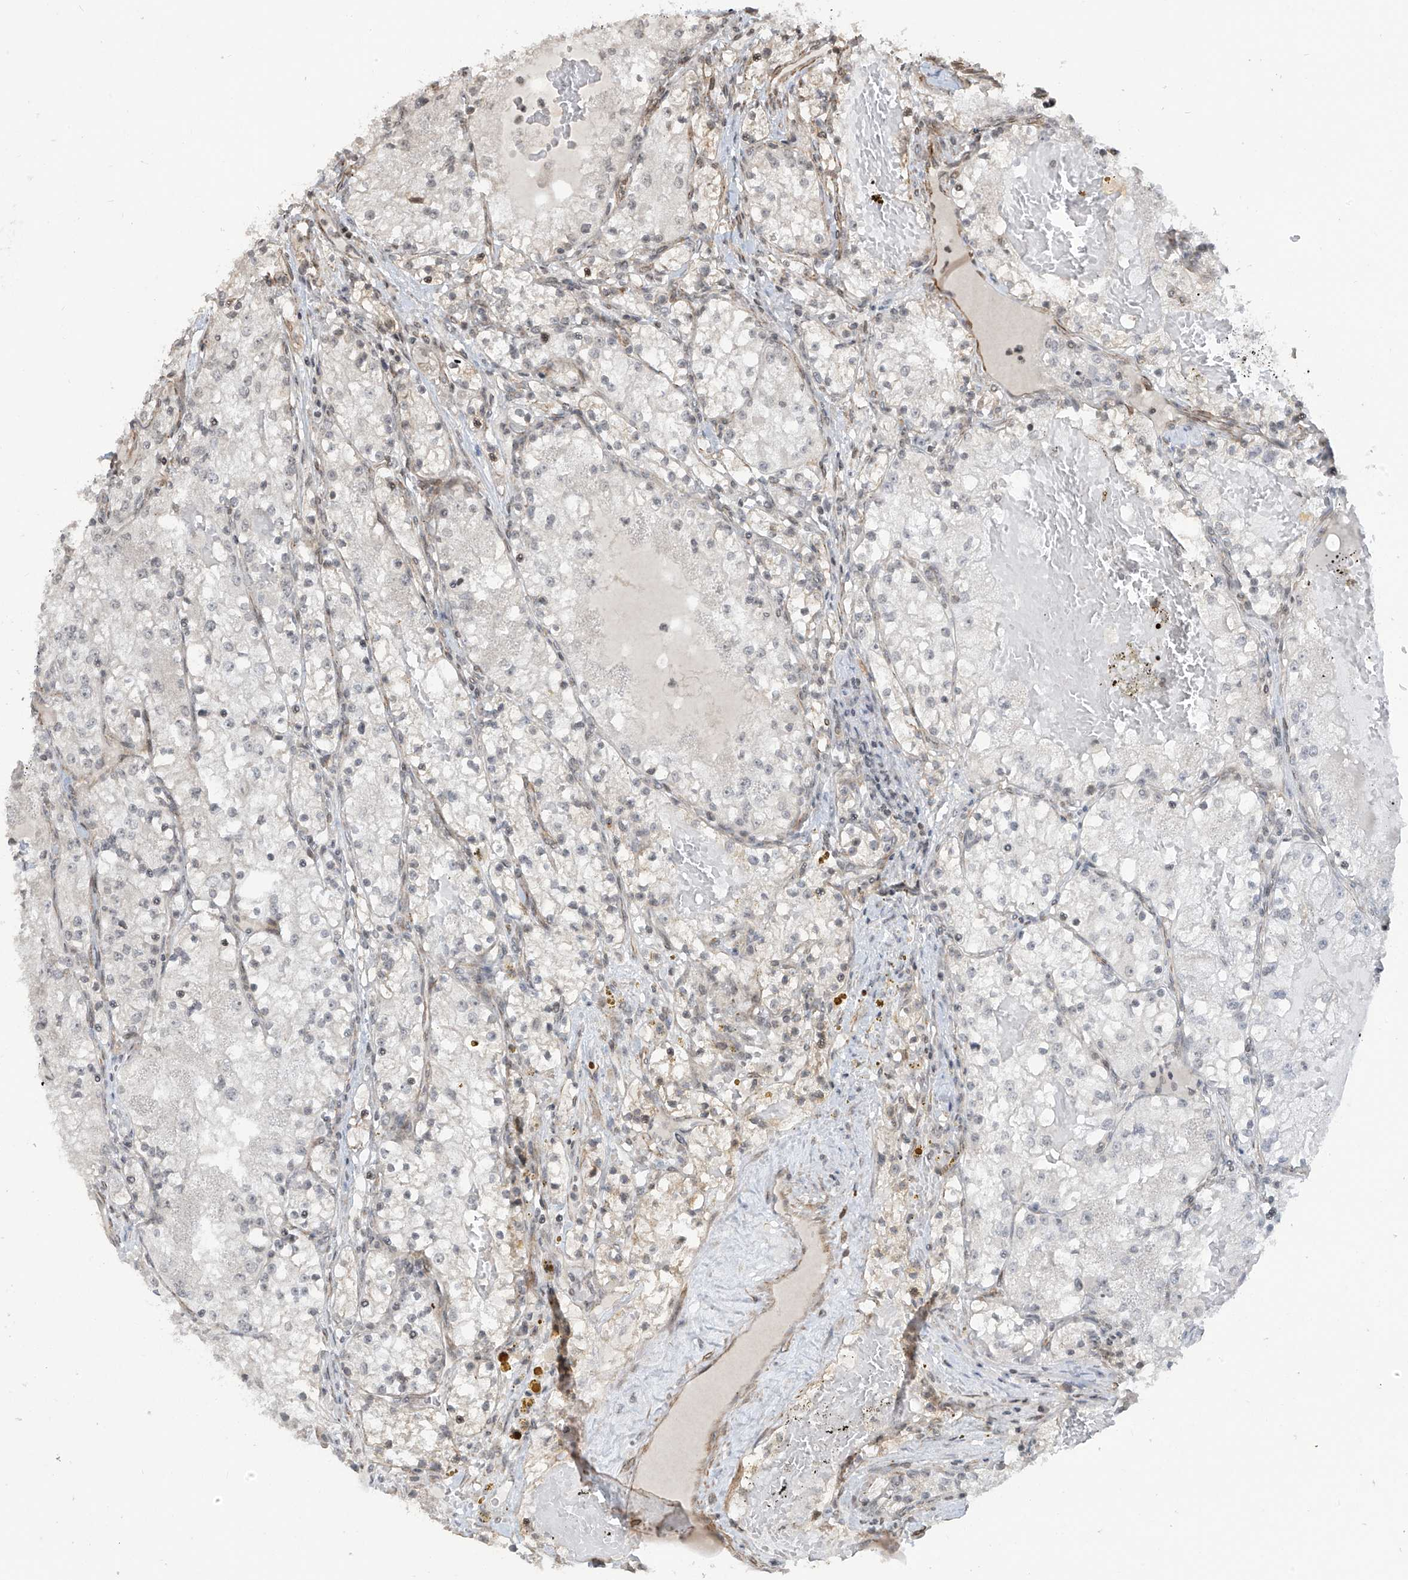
{"staining": {"intensity": "negative", "quantity": "none", "location": "none"}, "tissue": "renal cancer", "cell_type": "Tumor cells", "image_type": "cancer", "snomed": [{"axis": "morphology", "description": "Normal tissue, NOS"}, {"axis": "morphology", "description": "Adenocarcinoma, NOS"}, {"axis": "topography", "description": "Kidney"}], "caption": "The histopathology image displays no significant expression in tumor cells of renal cancer. (DAB immunohistochemistry, high magnification).", "gene": "METAP1D", "patient": {"sex": "male", "age": 68}}